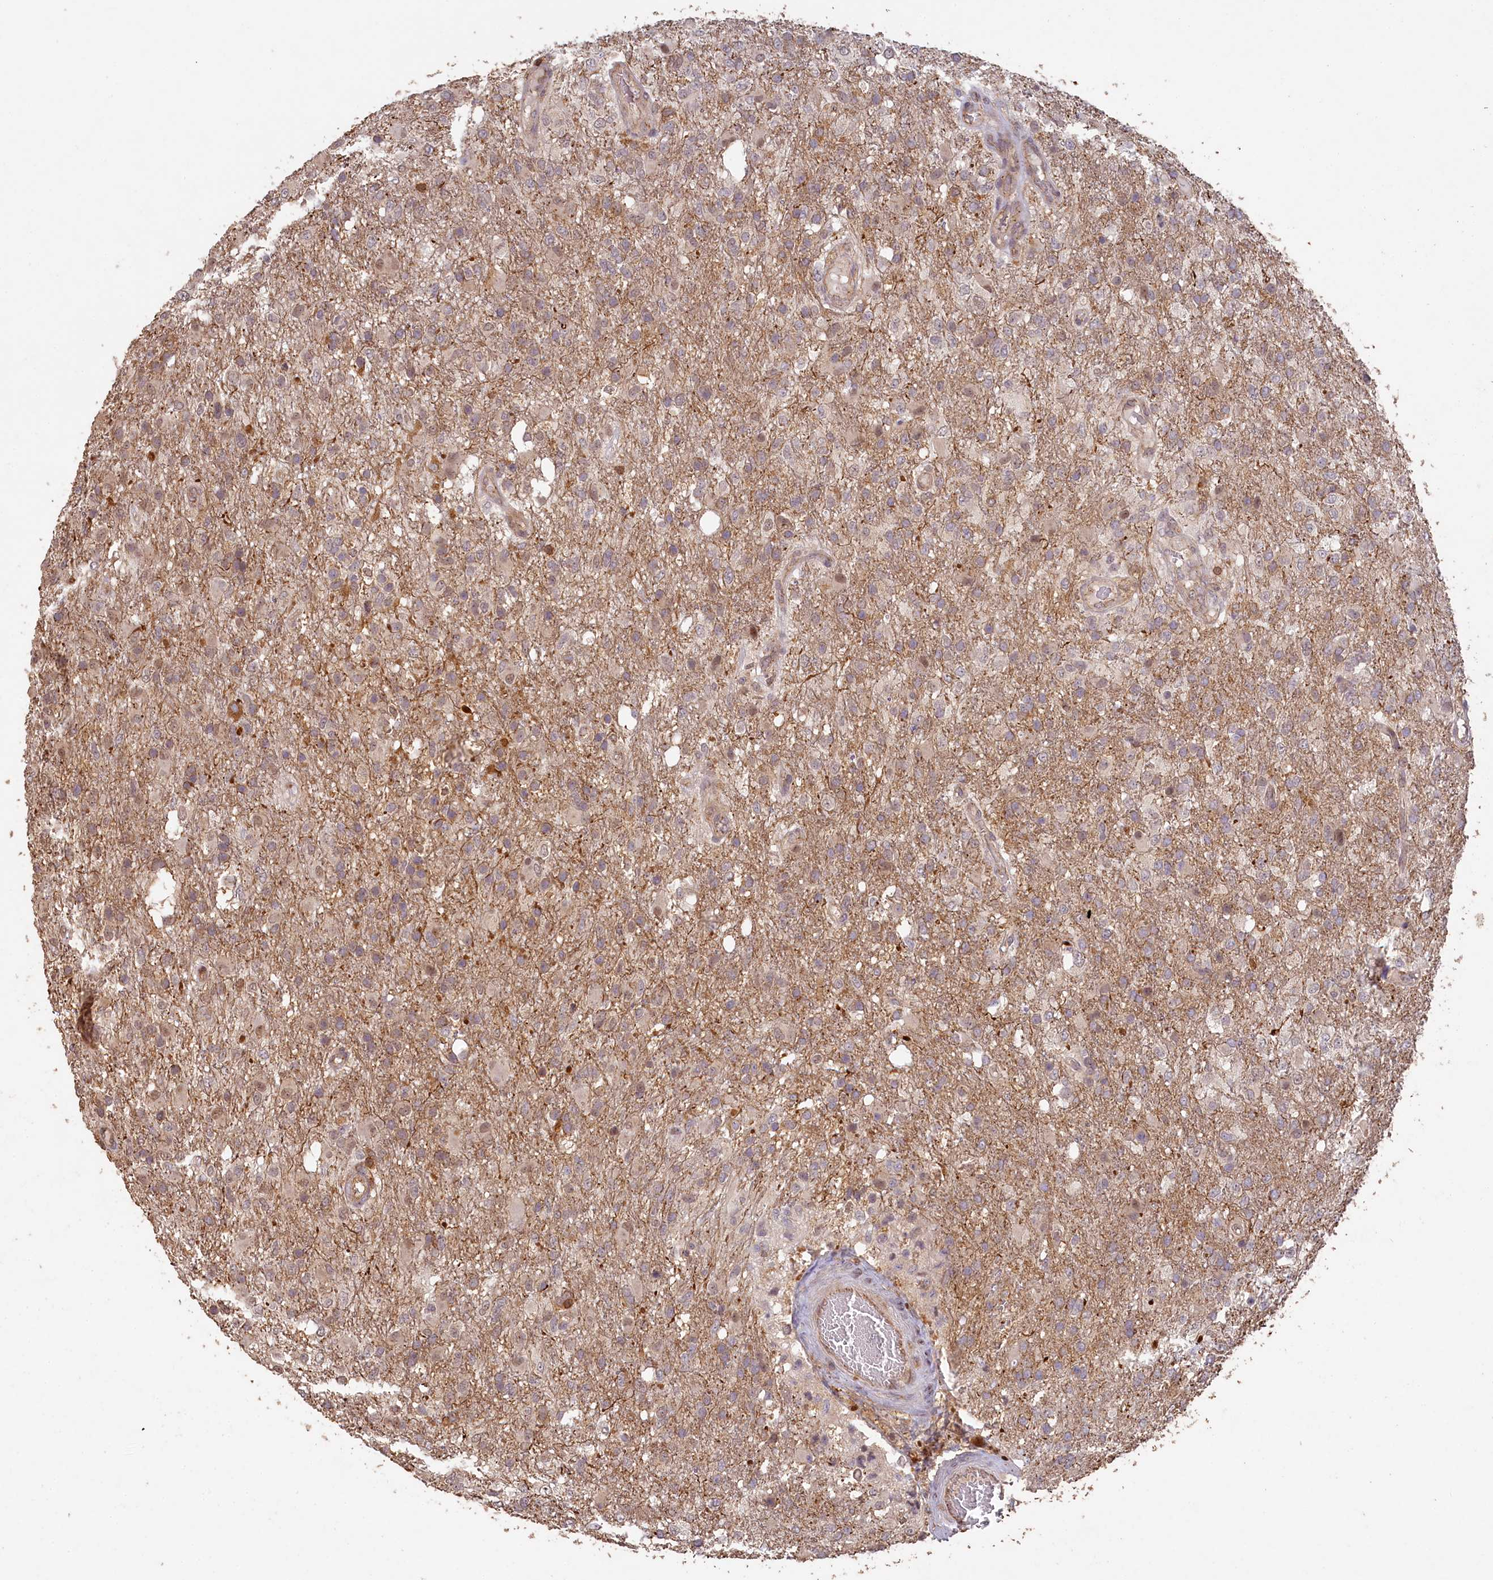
{"staining": {"intensity": "negative", "quantity": "none", "location": "none"}, "tissue": "glioma", "cell_type": "Tumor cells", "image_type": "cancer", "snomed": [{"axis": "morphology", "description": "Glioma, malignant, High grade"}, {"axis": "topography", "description": "Brain"}], "caption": "DAB immunohistochemical staining of malignant glioma (high-grade) demonstrates no significant staining in tumor cells. The staining is performed using DAB brown chromogen with nuclei counter-stained in using hematoxylin.", "gene": "MADD", "patient": {"sex": "female", "age": 74}}